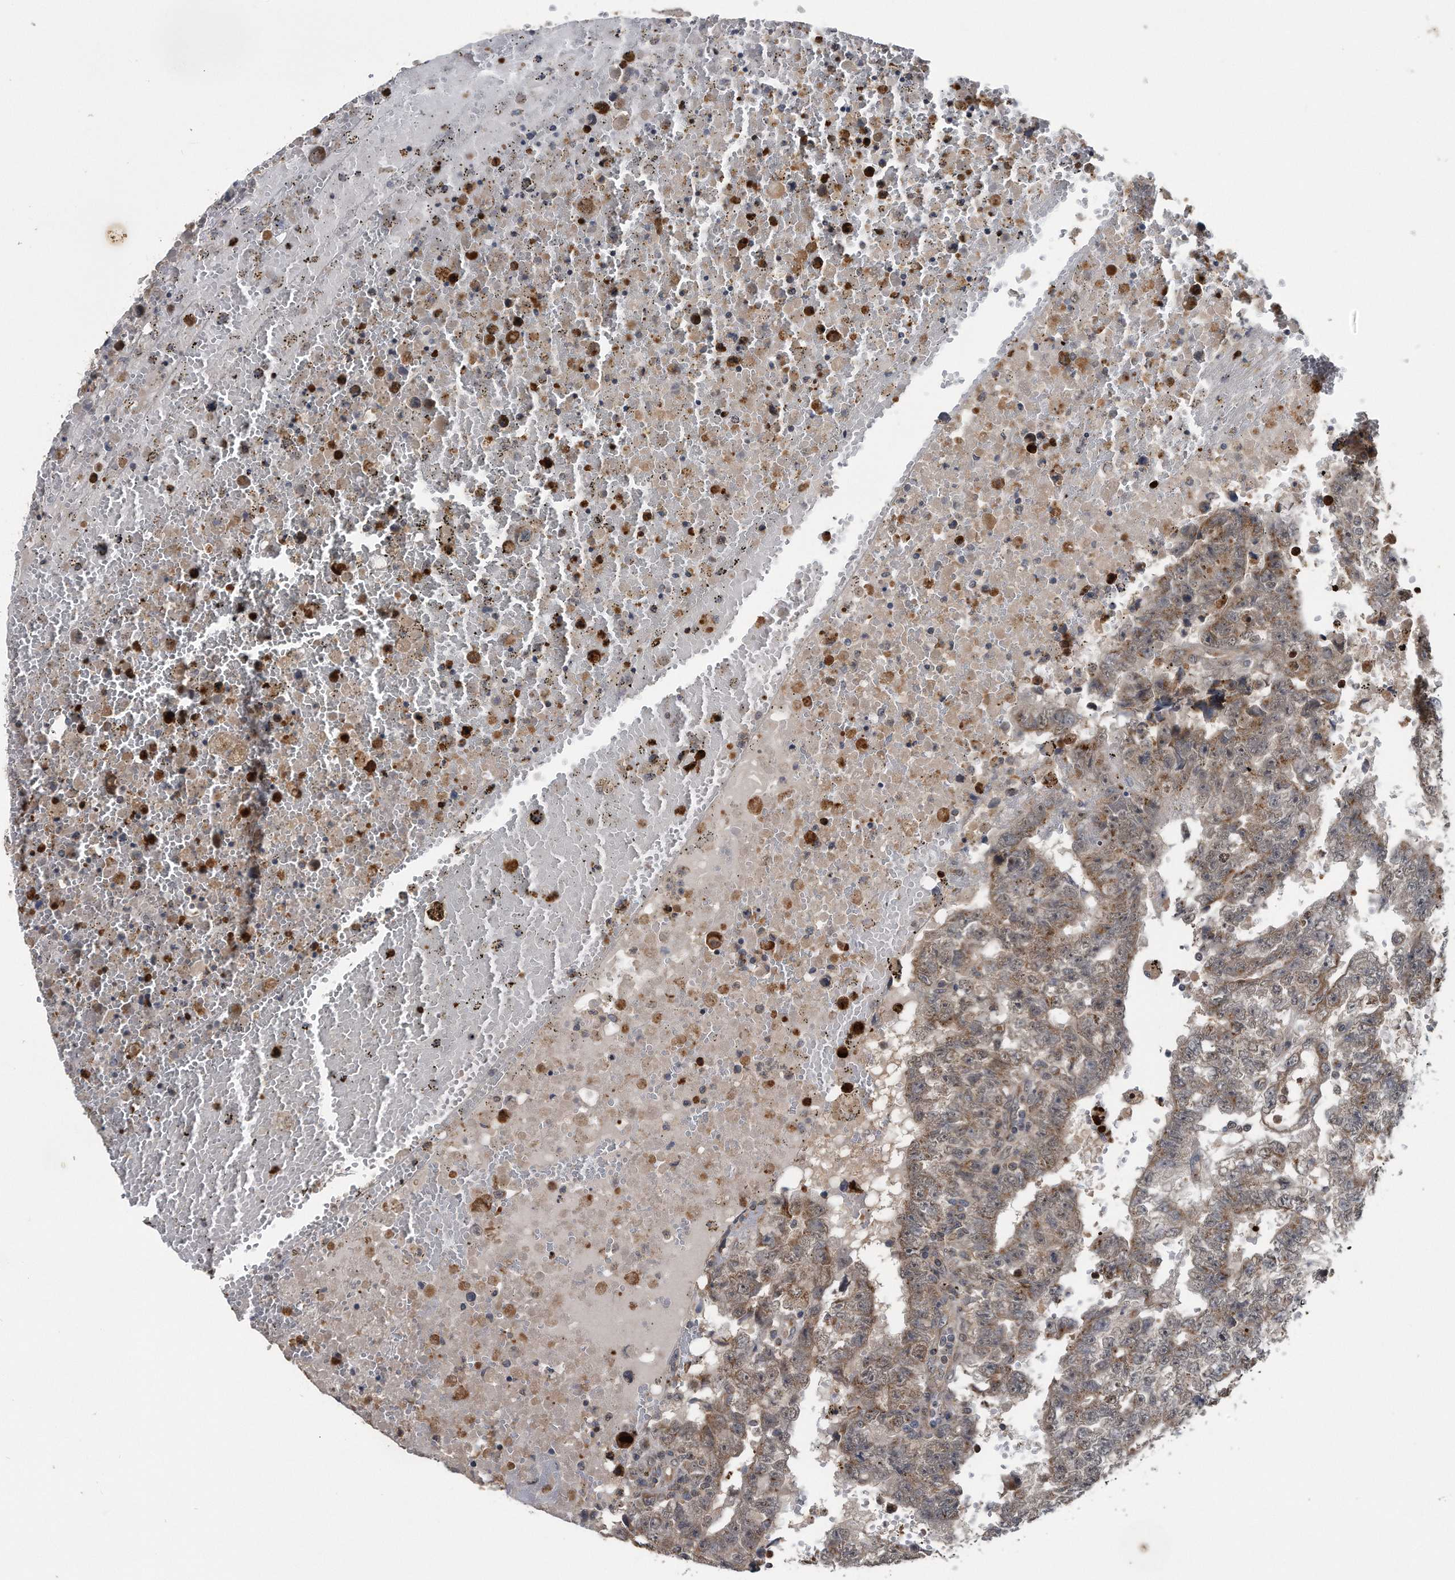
{"staining": {"intensity": "weak", "quantity": "25%-75%", "location": "cytoplasmic/membranous"}, "tissue": "testis cancer", "cell_type": "Tumor cells", "image_type": "cancer", "snomed": [{"axis": "morphology", "description": "Carcinoma, Embryonal, NOS"}, {"axis": "topography", "description": "Testis"}], "caption": "Protein expression analysis of testis cancer (embryonal carcinoma) displays weak cytoplasmic/membranous expression in about 25%-75% of tumor cells. (Brightfield microscopy of DAB IHC at high magnification).", "gene": "LYRM4", "patient": {"sex": "male", "age": 25}}